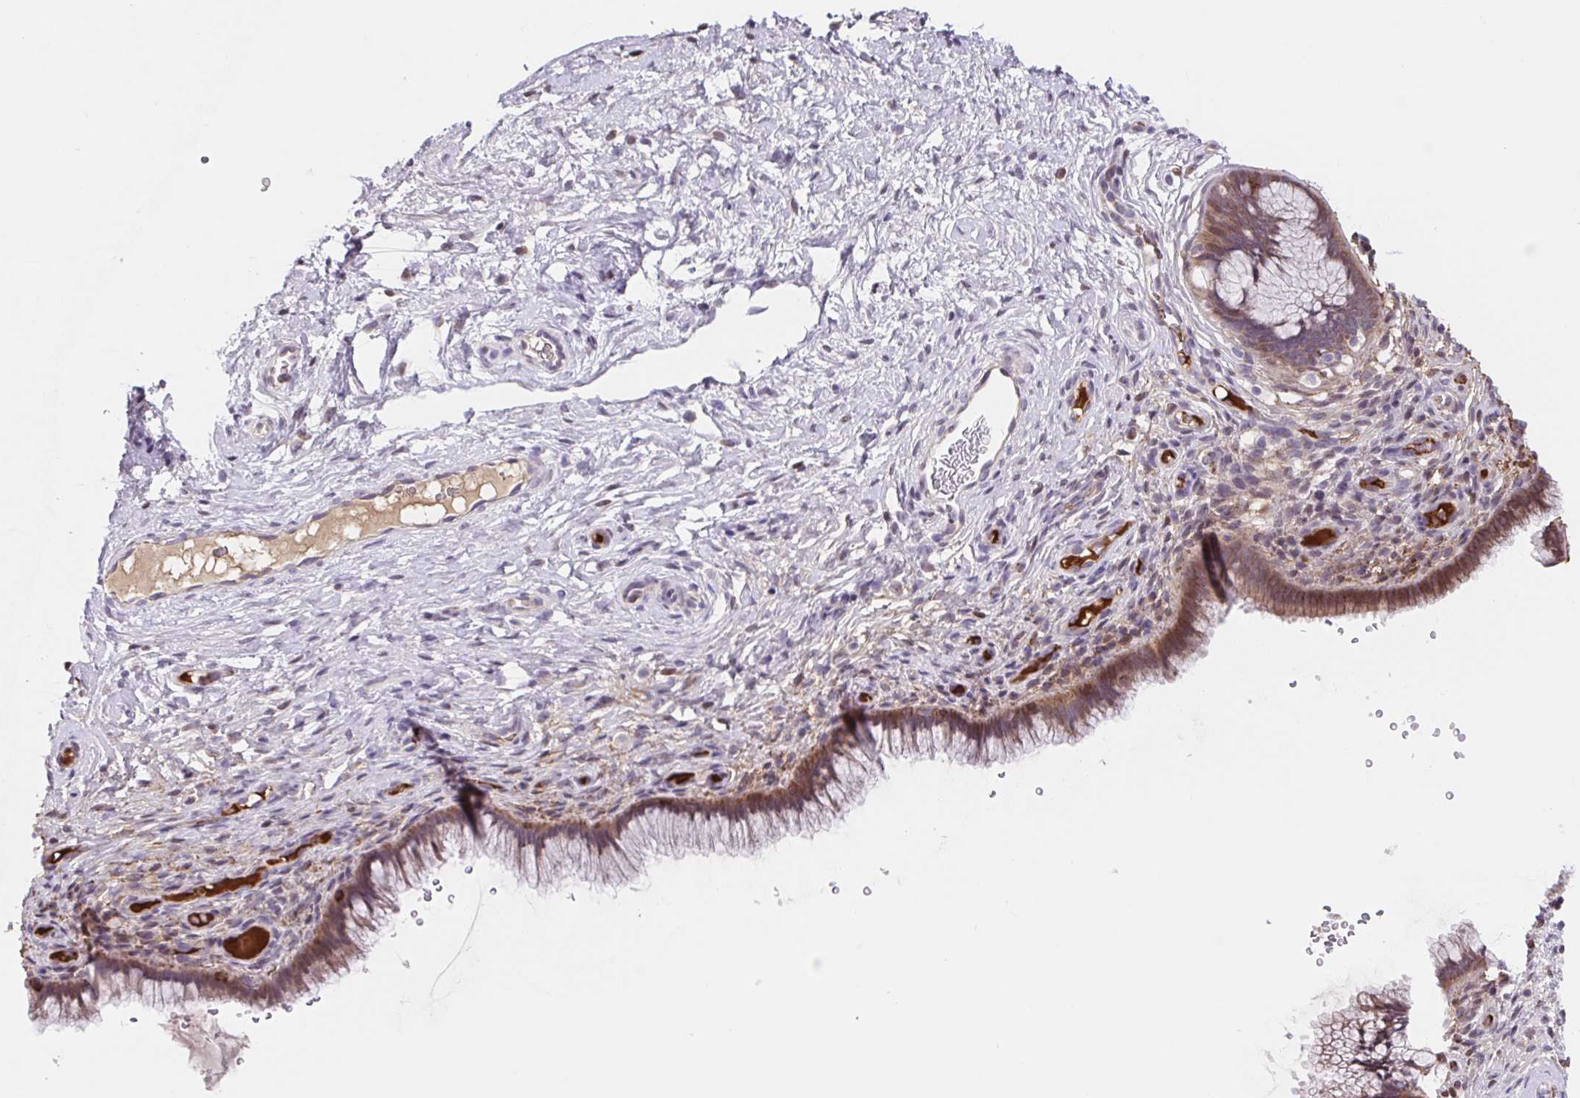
{"staining": {"intensity": "moderate", "quantity": ">75%", "location": "cytoplasmic/membranous"}, "tissue": "cervix", "cell_type": "Glandular cells", "image_type": "normal", "snomed": [{"axis": "morphology", "description": "Normal tissue, NOS"}, {"axis": "topography", "description": "Cervix"}], "caption": "Immunohistochemistry (IHC) staining of normal cervix, which shows medium levels of moderate cytoplasmic/membranous staining in approximately >75% of glandular cells indicating moderate cytoplasmic/membranous protein expression. The staining was performed using DAB (brown) for protein detection and nuclei were counterstained in hematoxylin (blue).", "gene": "TPRG1", "patient": {"sex": "female", "age": 34}}